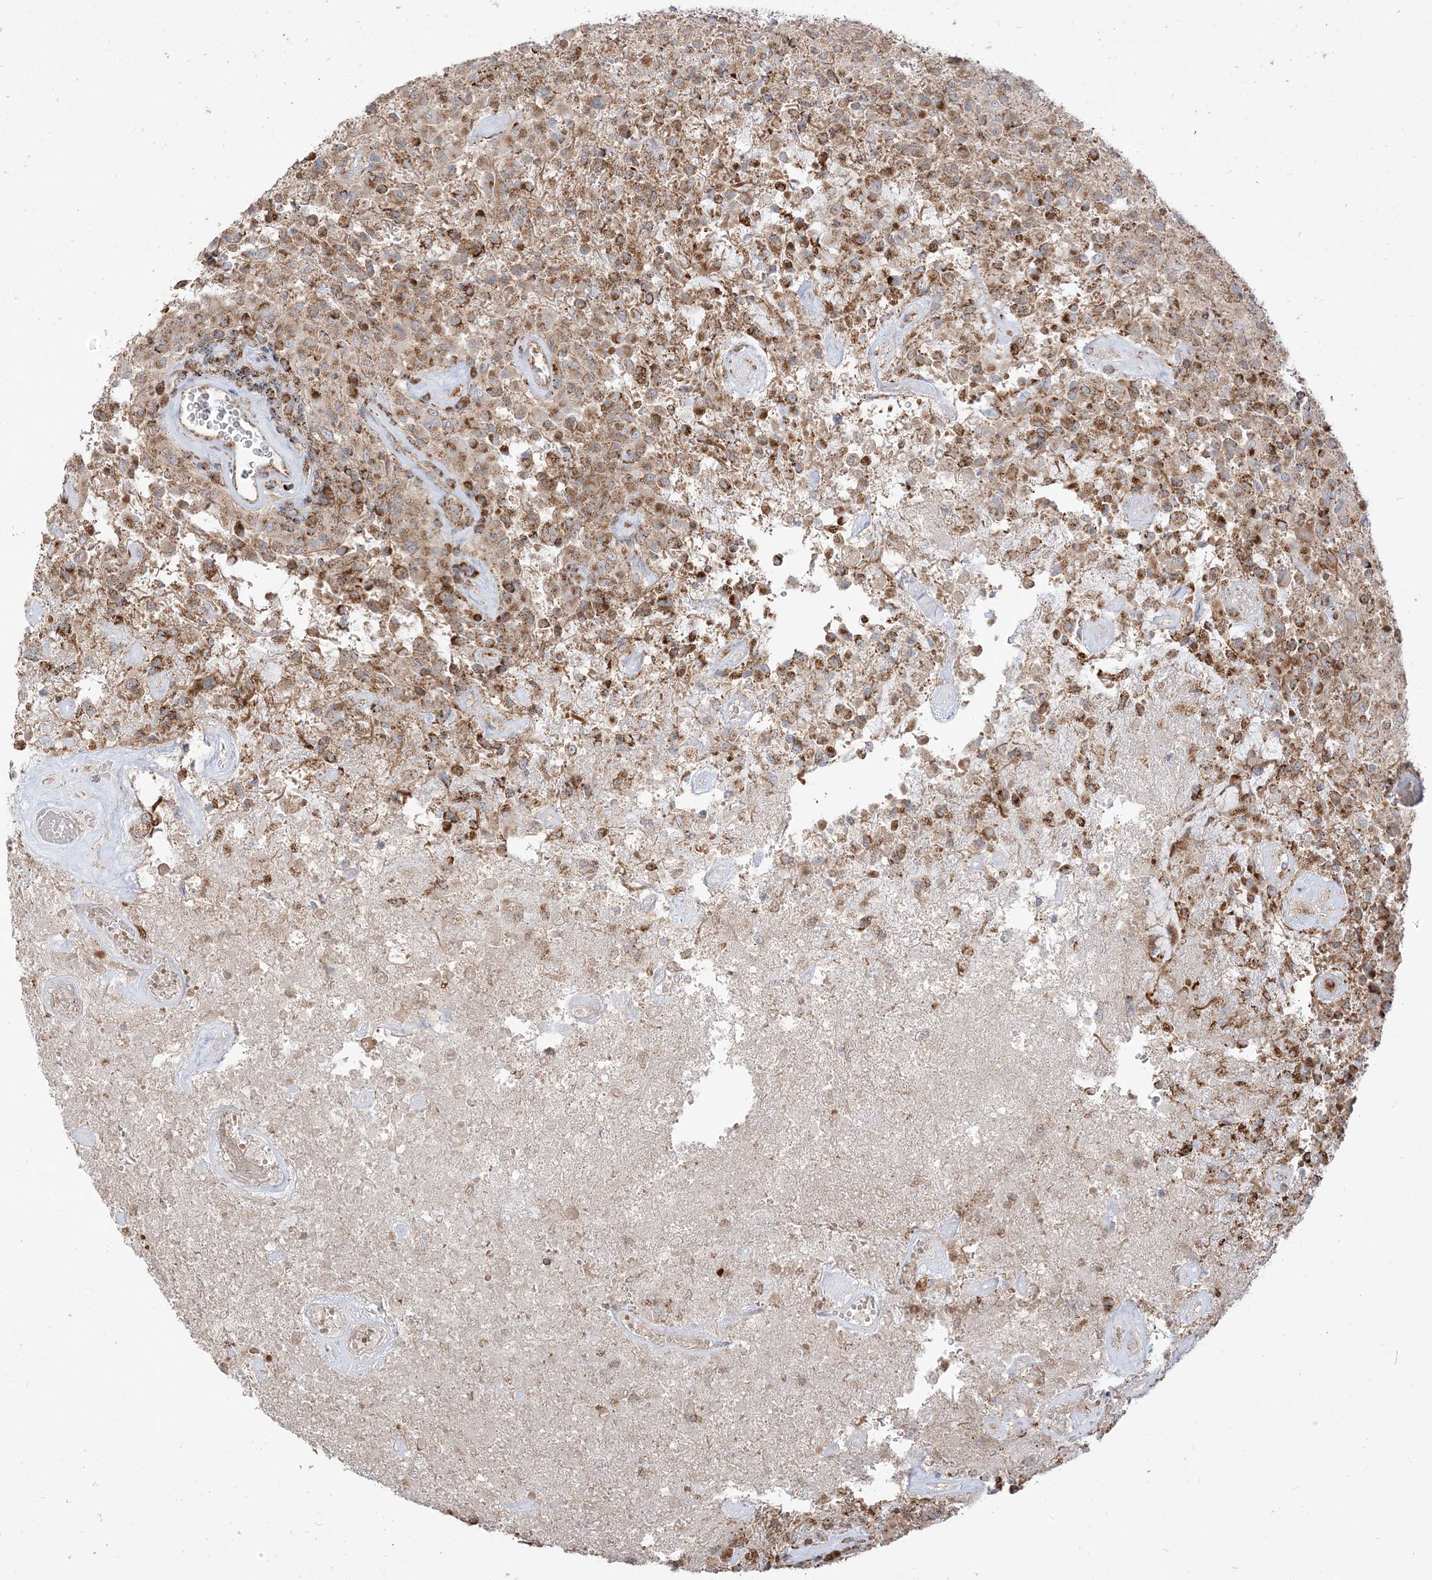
{"staining": {"intensity": "moderate", "quantity": "25%-75%", "location": "cytoplasmic/membranous"}, "tissue": "glioma", "cell_type": "Tumor cells", "image_type": "cancer", "snomed": [{"axis": "morphology", "description": "Glioma, malignant, High grade"}, {"axis": "topography", "description": "Brain"}], "caption": "IHC (DAB) staining of malignant high-grade glioma exhibits moderate cytoplasmic/membranous protein expression in approximately 25%-75% of tumor cells.", "gene": "AARS2", "patient": {"sex": "female", "age": 57}}